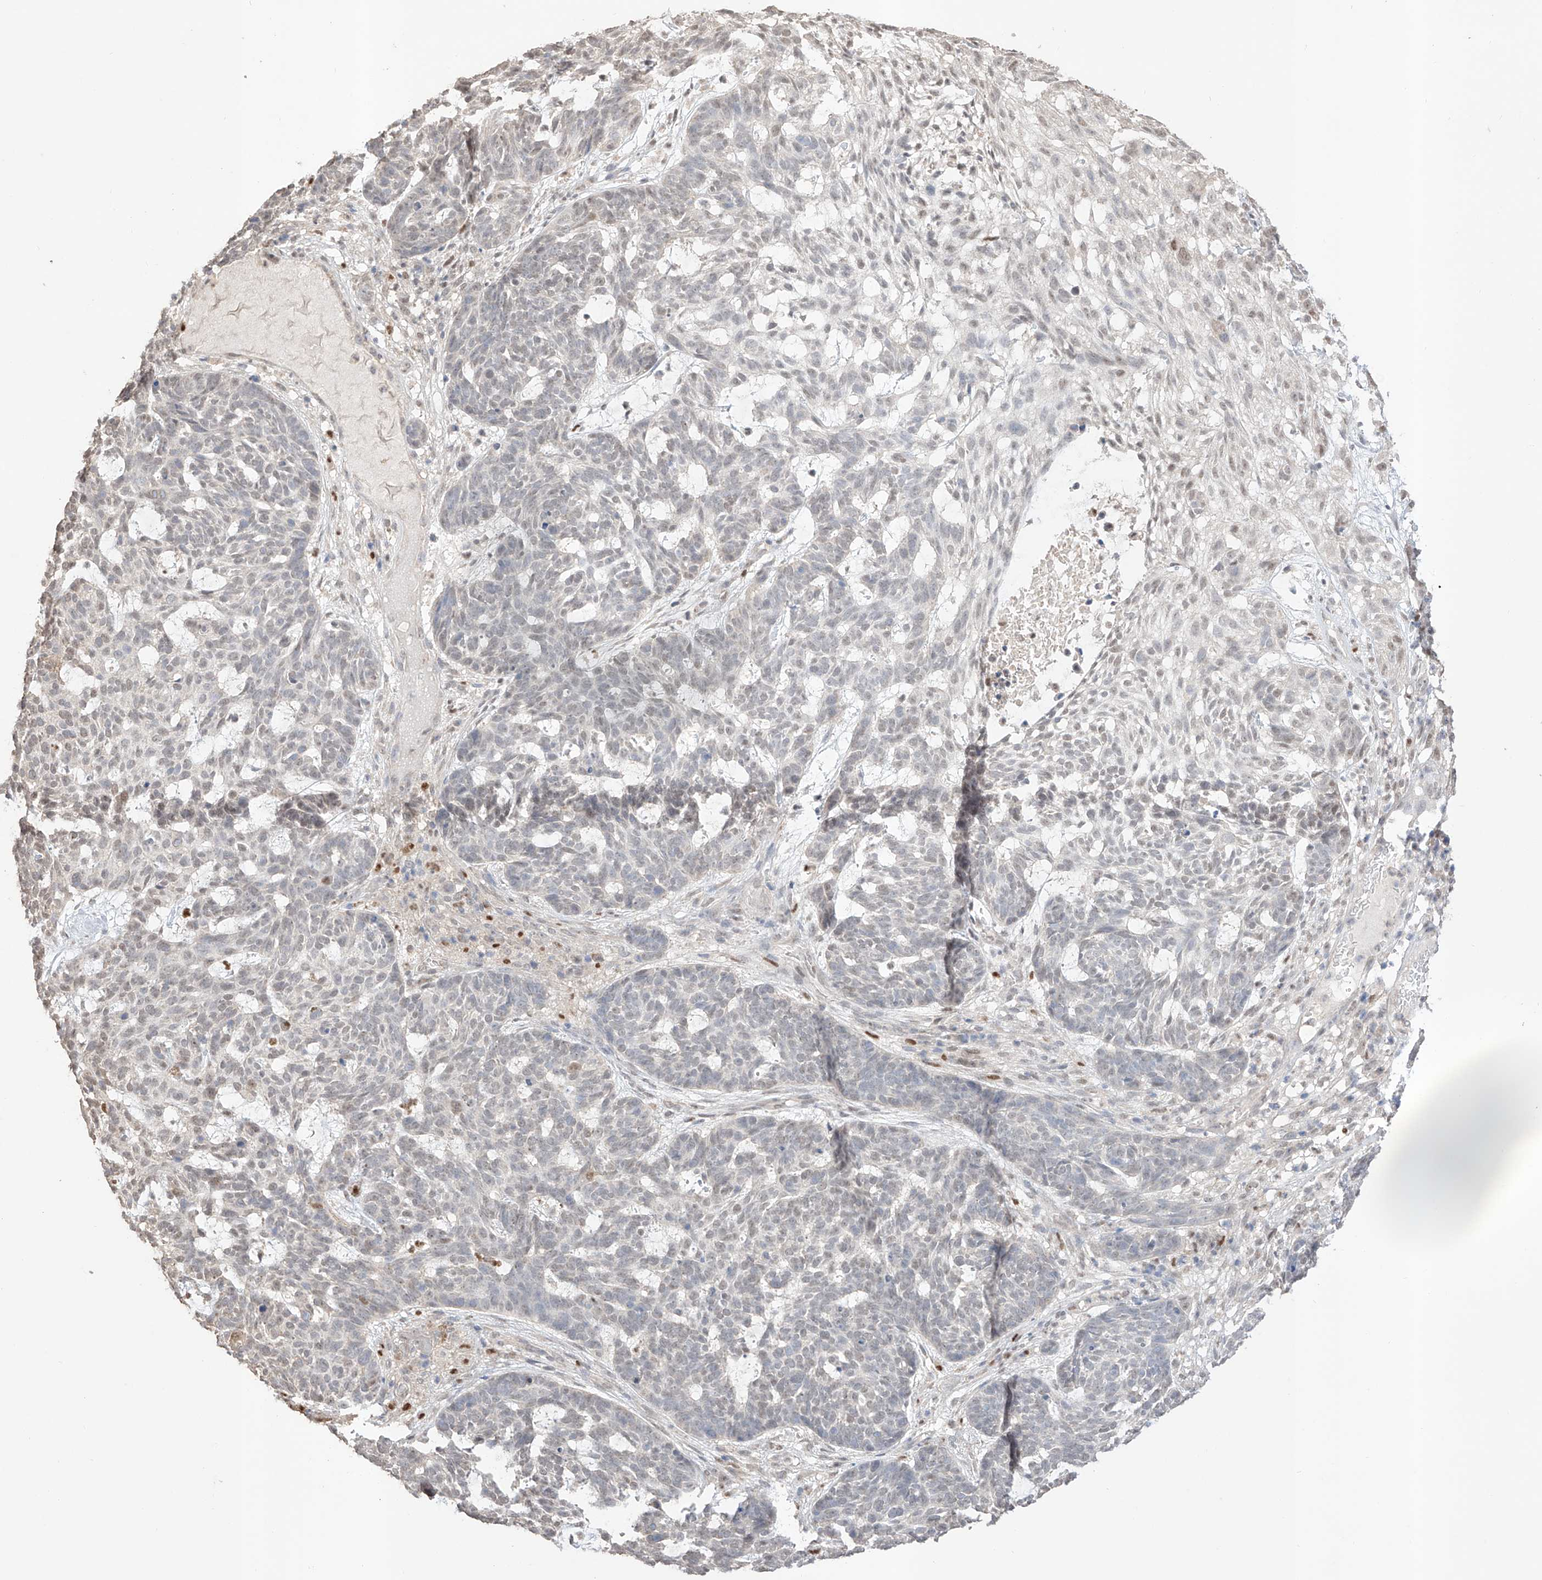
{"staining": {"intensity": "weak", "quantity": "<25%", "location": "nuclear"}, "tissue": "skin cancer", "cell_type": "Tumor cells", "image_type": "cancer", "snomed": [{"axis": "morphology", "description": "Basal cell carcinoma"}, {"axis": "topography", "description": "Skin"}], "caption": "The IHC photomicrograph has no significant staining in tumor cells of basal cell carcinoma (skin) tissue.", "gene": "APIP", "patient": {"sex": "male", "age": 85}}